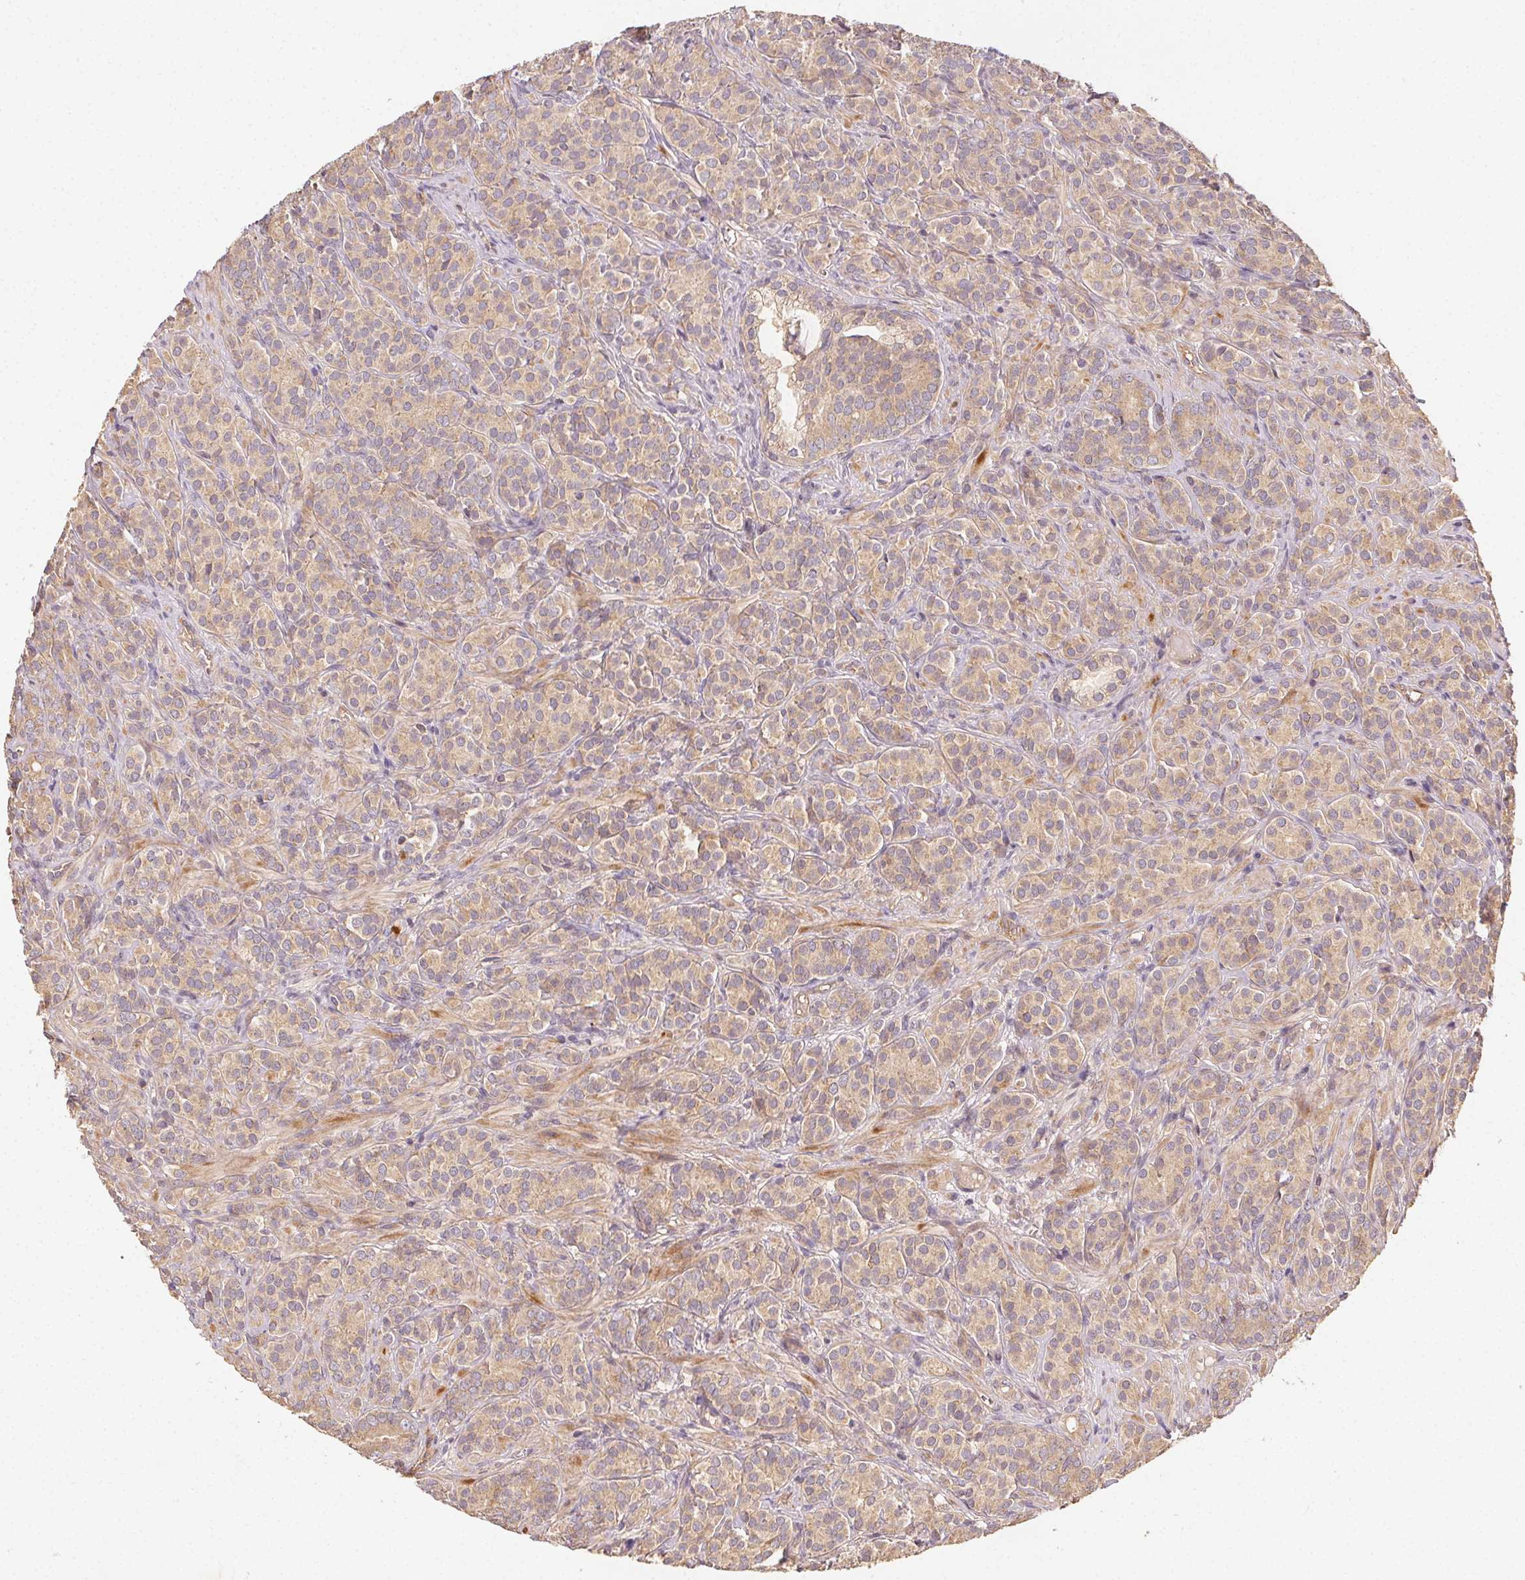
{"staining": {"intensity": "weak", "quantity": ">75%", "location": "cytoplasmic/membranous"}, "tissue": "prostate cancer", "cell_type": "Tumor cells", "image_type": "cancer", "snomed": [{"axis": "morphology", "description": "Adenocarcinoma, High grade"}, {"axis": "topography", "description": "Prostate"}], "caption": "An IHC image of tumor tissue is shown. Protein staining in brown labels weak cytoplasmic/membranous positivity in adenocarcinoma (high-grade) (prostate) within tumor cells.", "gene": "RALA", "patient": {"sex": "male", "age": 84}}